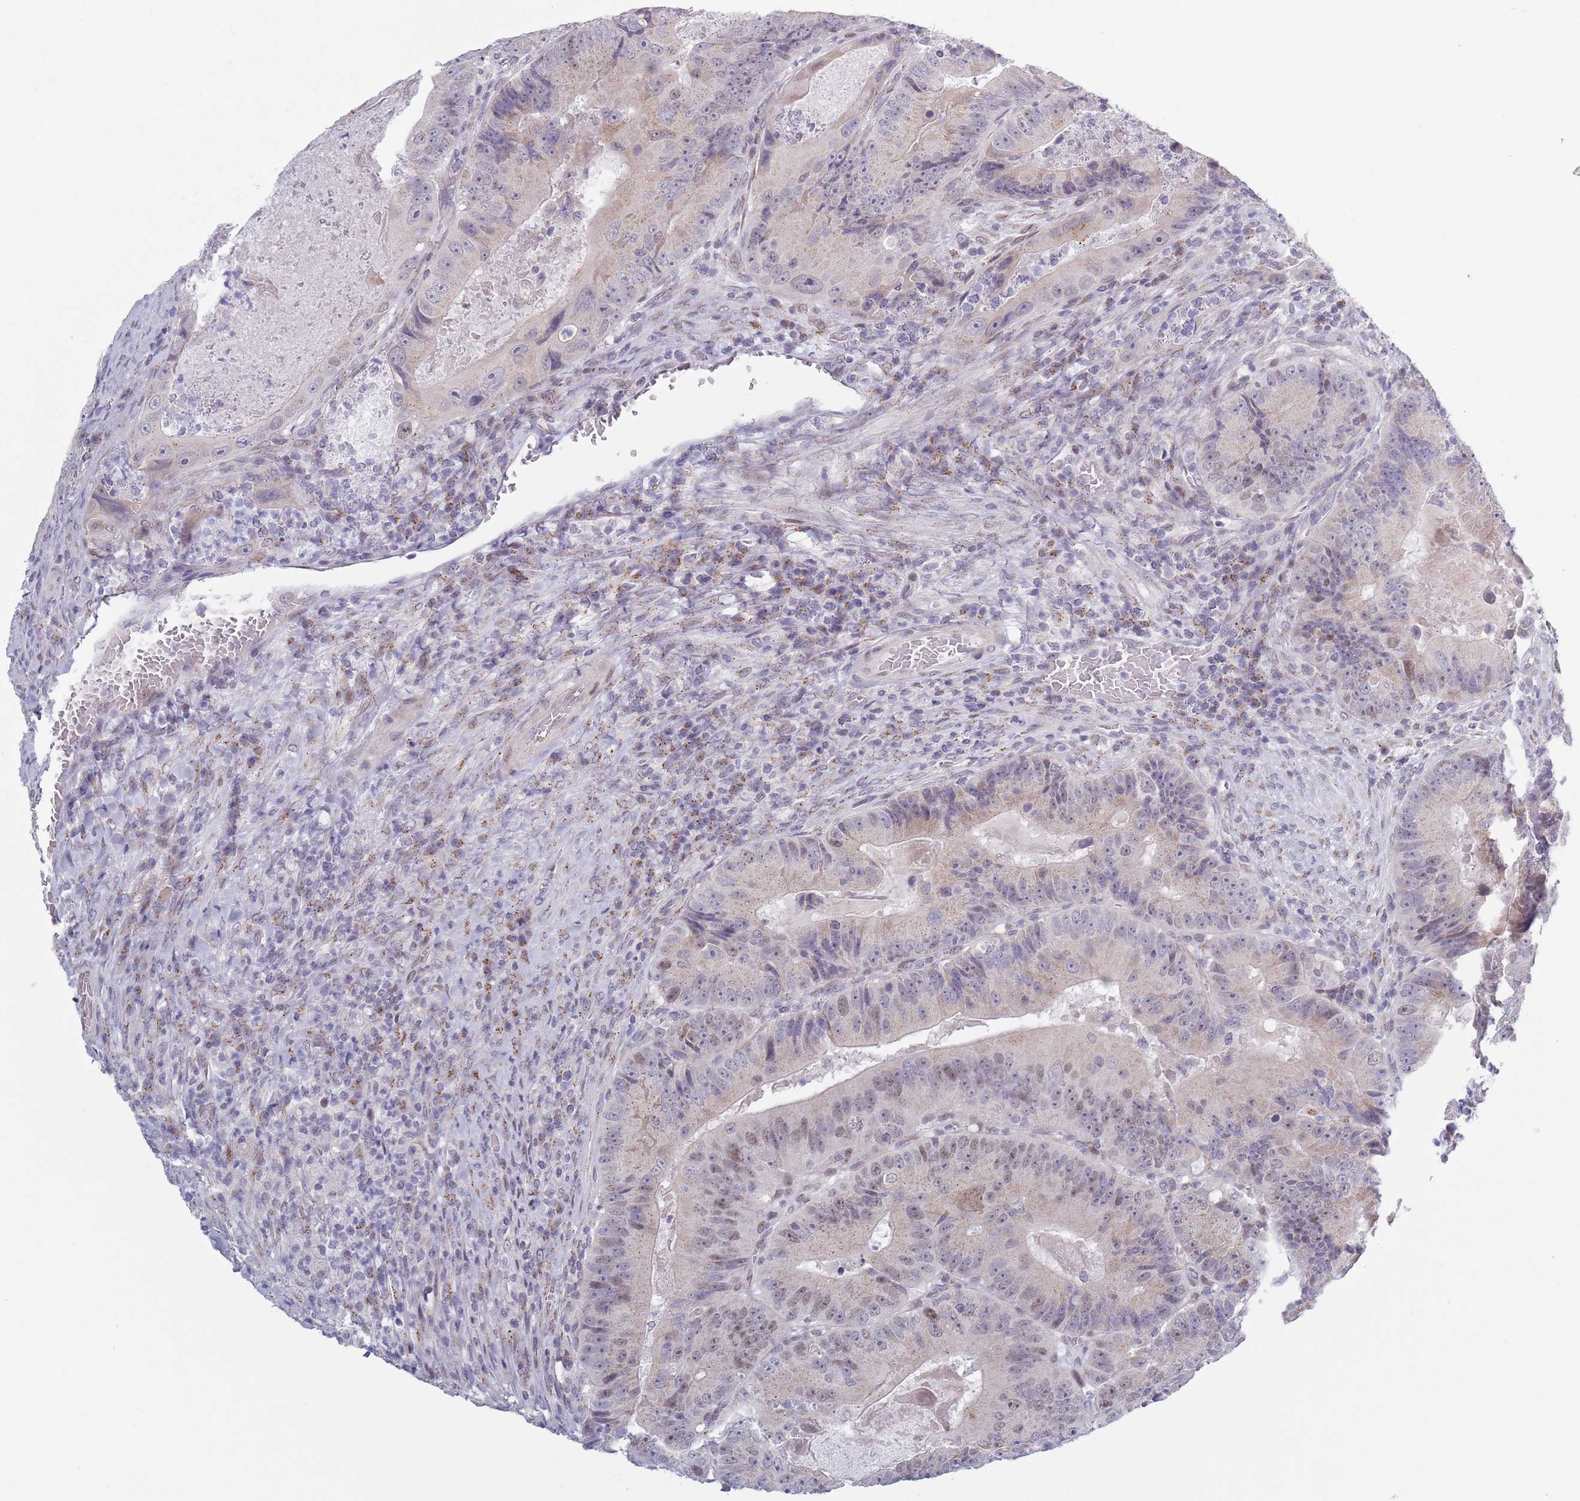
{"staining": {"intensity": "weak", "quantity": "25%-75%", "location": "cytoplasmic/membranous,nuclear"}, "tissue": "colorectal cancer", "cell_type": "Tumor cells", "image_type": "cancer", "snomed": [{"axis": "morphology", "description": "Adenocarcinoma, NOS"}, {"axis": "topography", "description": "Colon"}], "caption": "Adenocarcinoma (colorectal) stained with a protein marker displays weak staining in tumor cells.", "gene": "ZKSCAN2", "patient": {"sex": "female", "age": 86}}